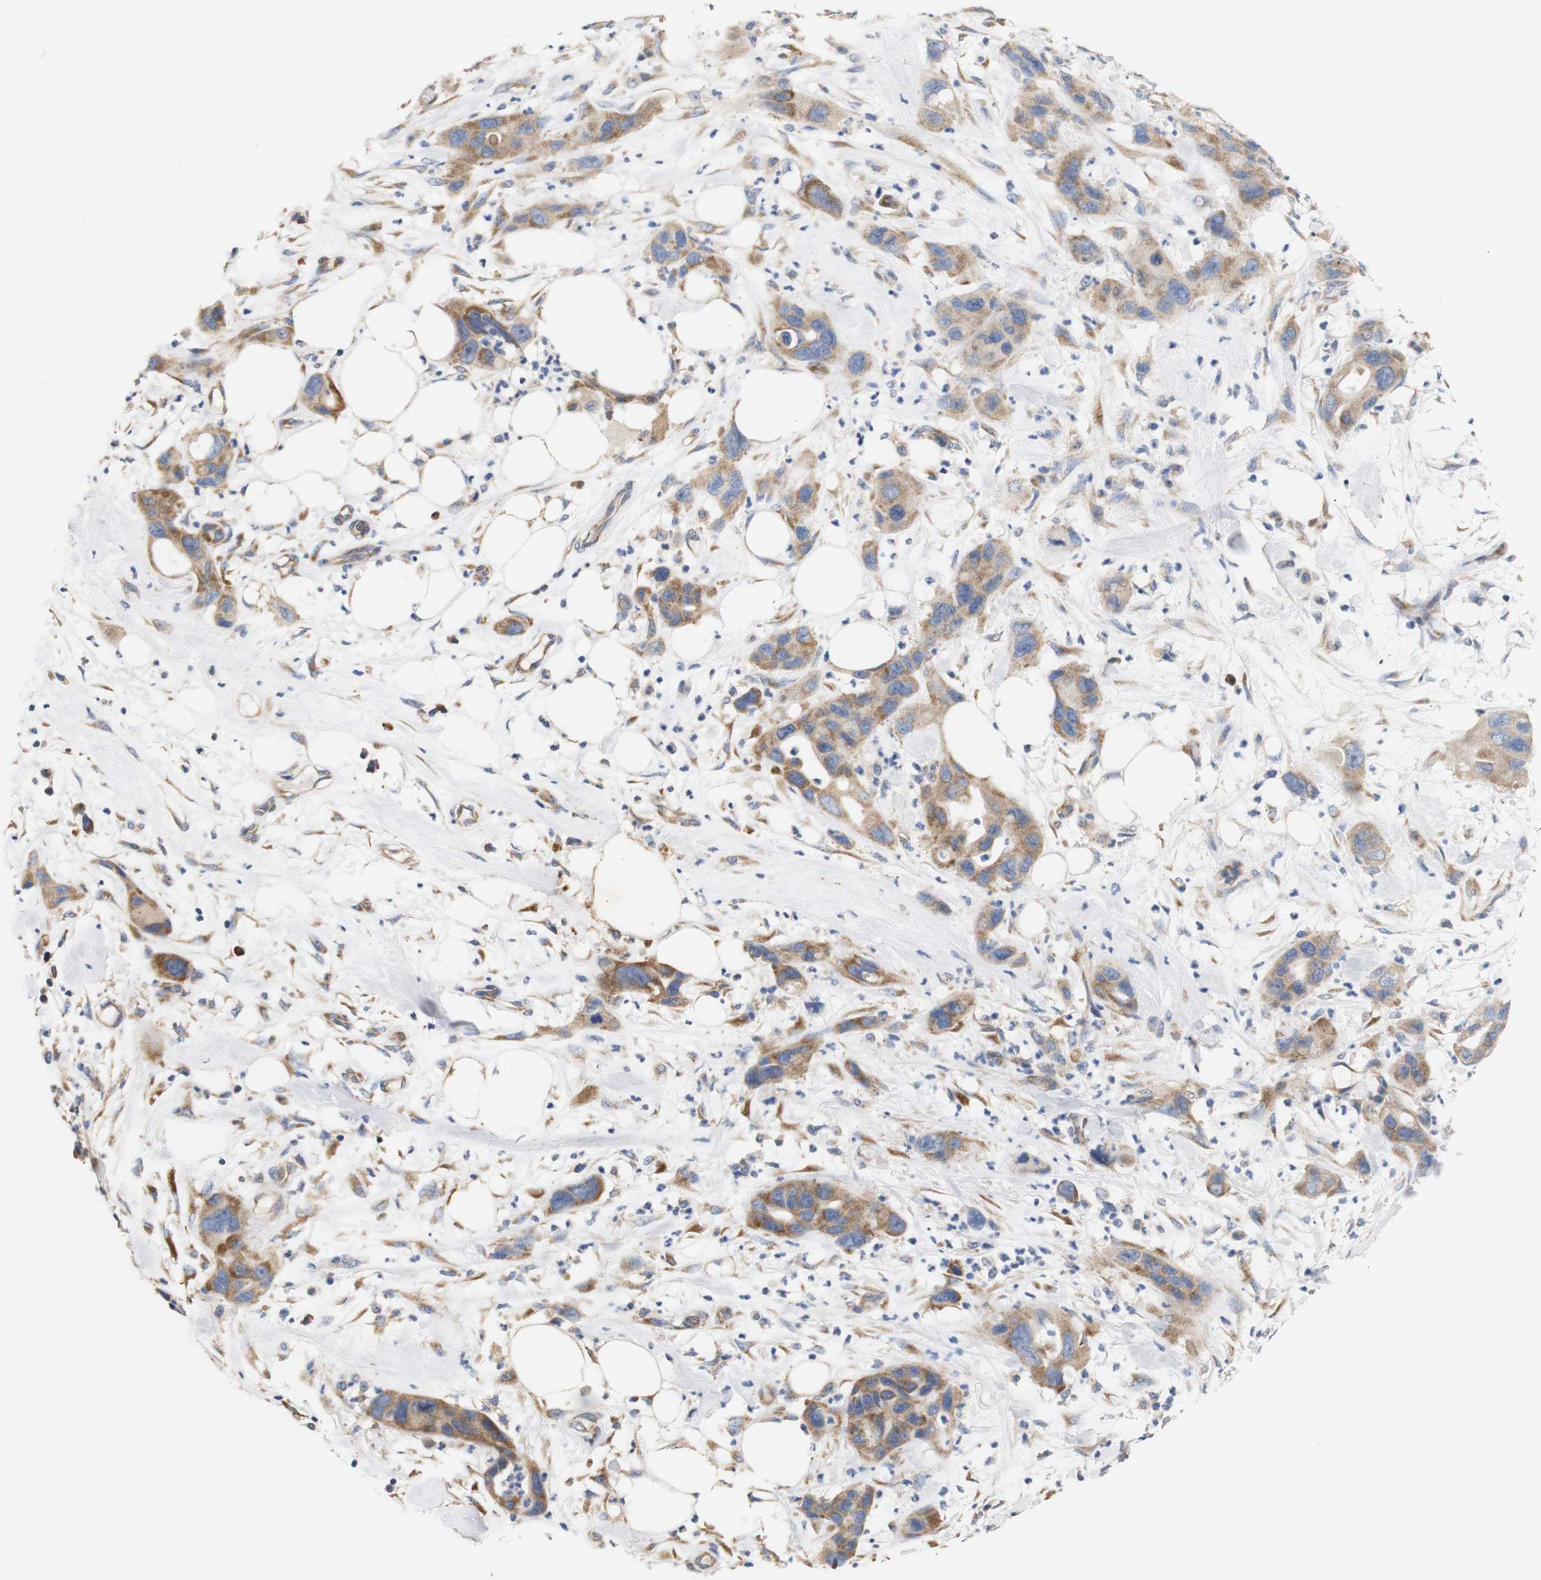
{"staining": {"intensity": "moderate", "quantity": ">75%", "location": "cytoplasmic/membranous"}, "tissue": "pancreatic cancer", "cell_type": "Tumor cells", "image_type": "cancer", "snomed": [{"axis": "morphology", "description": "Adenocarcinoma, NOS"}, {"axis": "topography", "description": "Pancreas"}], "caption": "An immunohistochemistry image of tumor tissue is shown. Protein staining in brown shows moderate cytoplasmic/membranous positivity in pancreatic cancer within tumor cells.", "gene": "TRIM5", "patient": {"sex": "female", "age": 71}}